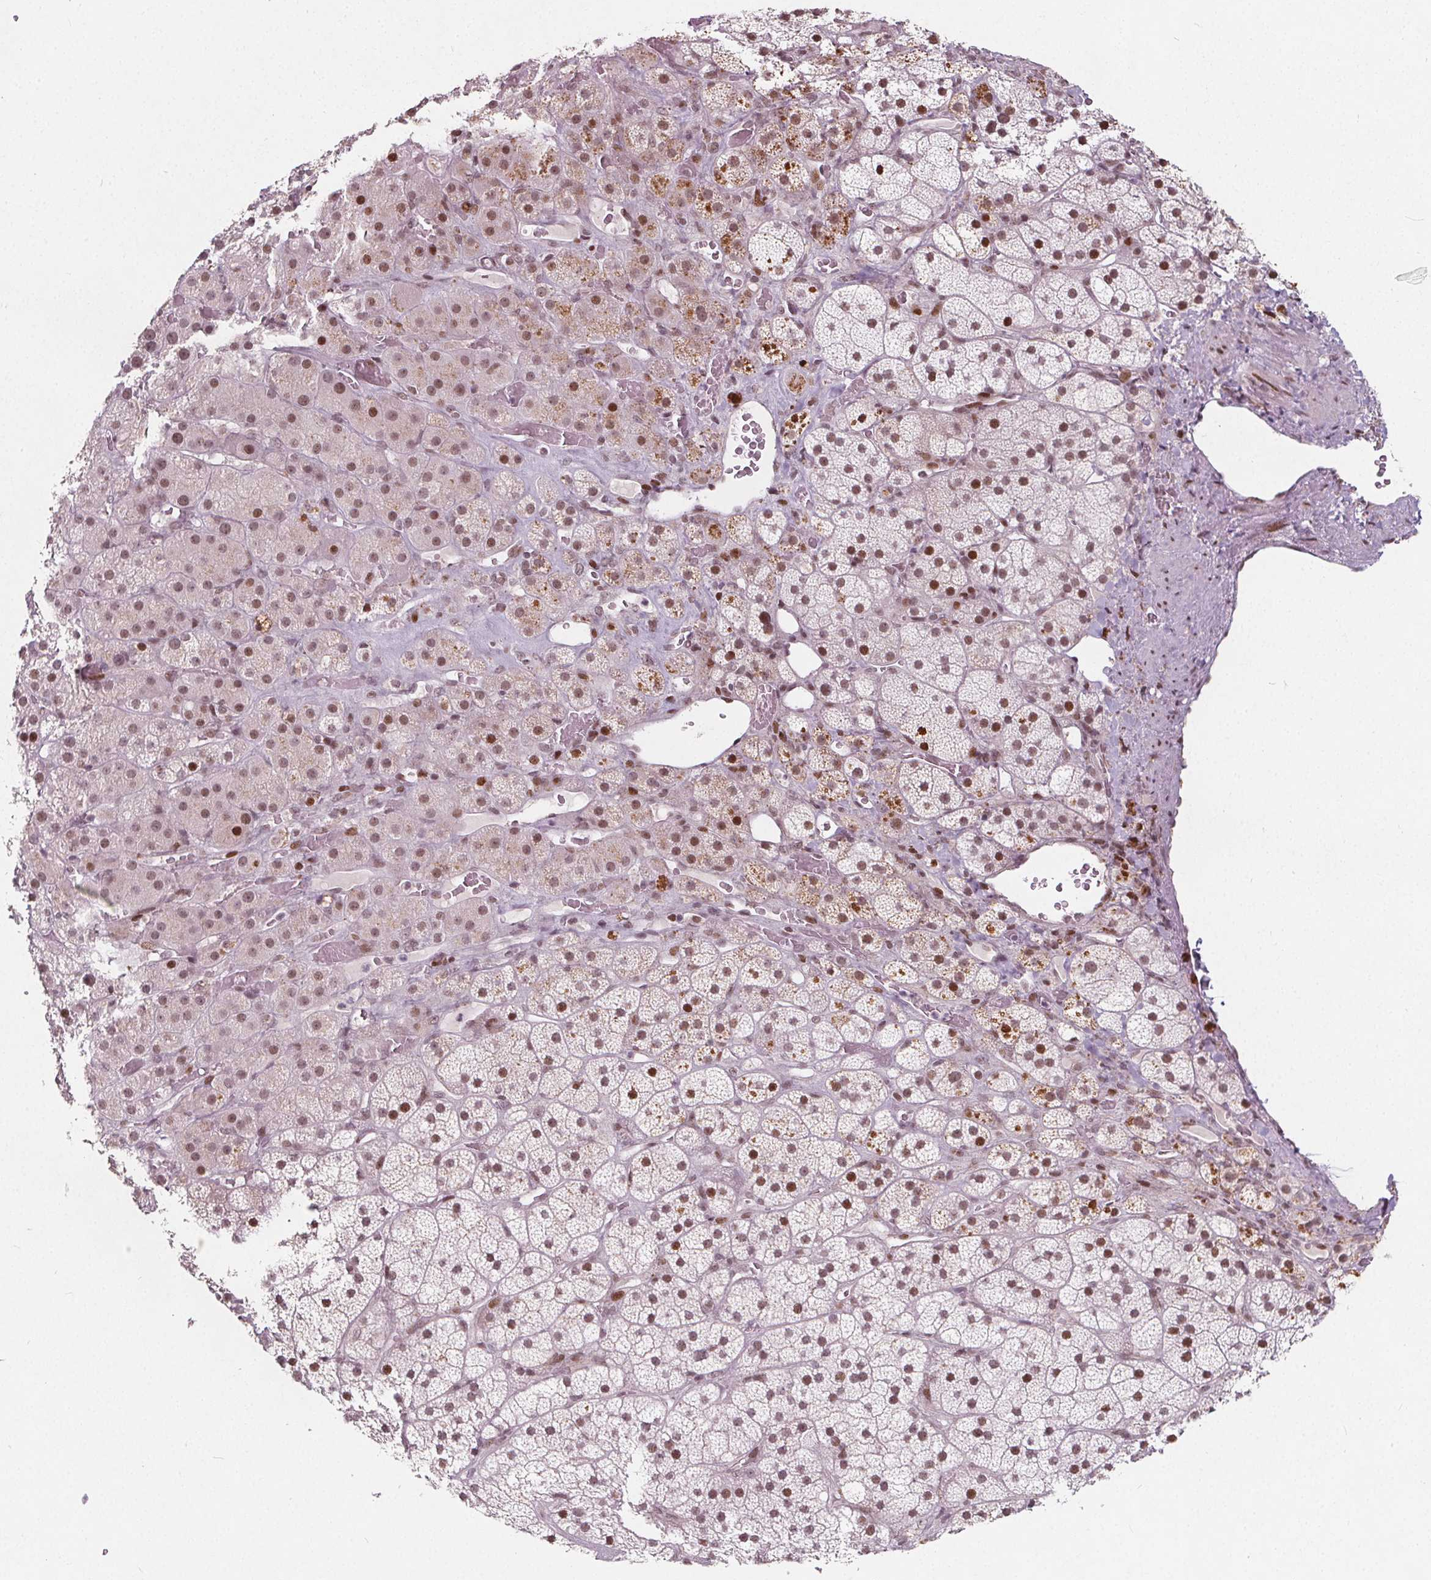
{"staining": {"intensity": "moderate", "quantity": "25%-75%", "location": "nuclear"}, "tissue": "adrenal gland", "cell_type": "Glandular cells", "image_type": "normal", "snomed": [{"axis": "morphology", "description": "Normal tissue, NOS"}, {"axis": "topography", "description": "Adrenal gland"}], "caption": "Normal adrenal gland was stained to show a protein in brown. There is medium levels of moderate nuclear expression in about 25%-75% of glandular cells.", "gene": "TAF6L", "patient": {"sex": "male", "age": 57}}